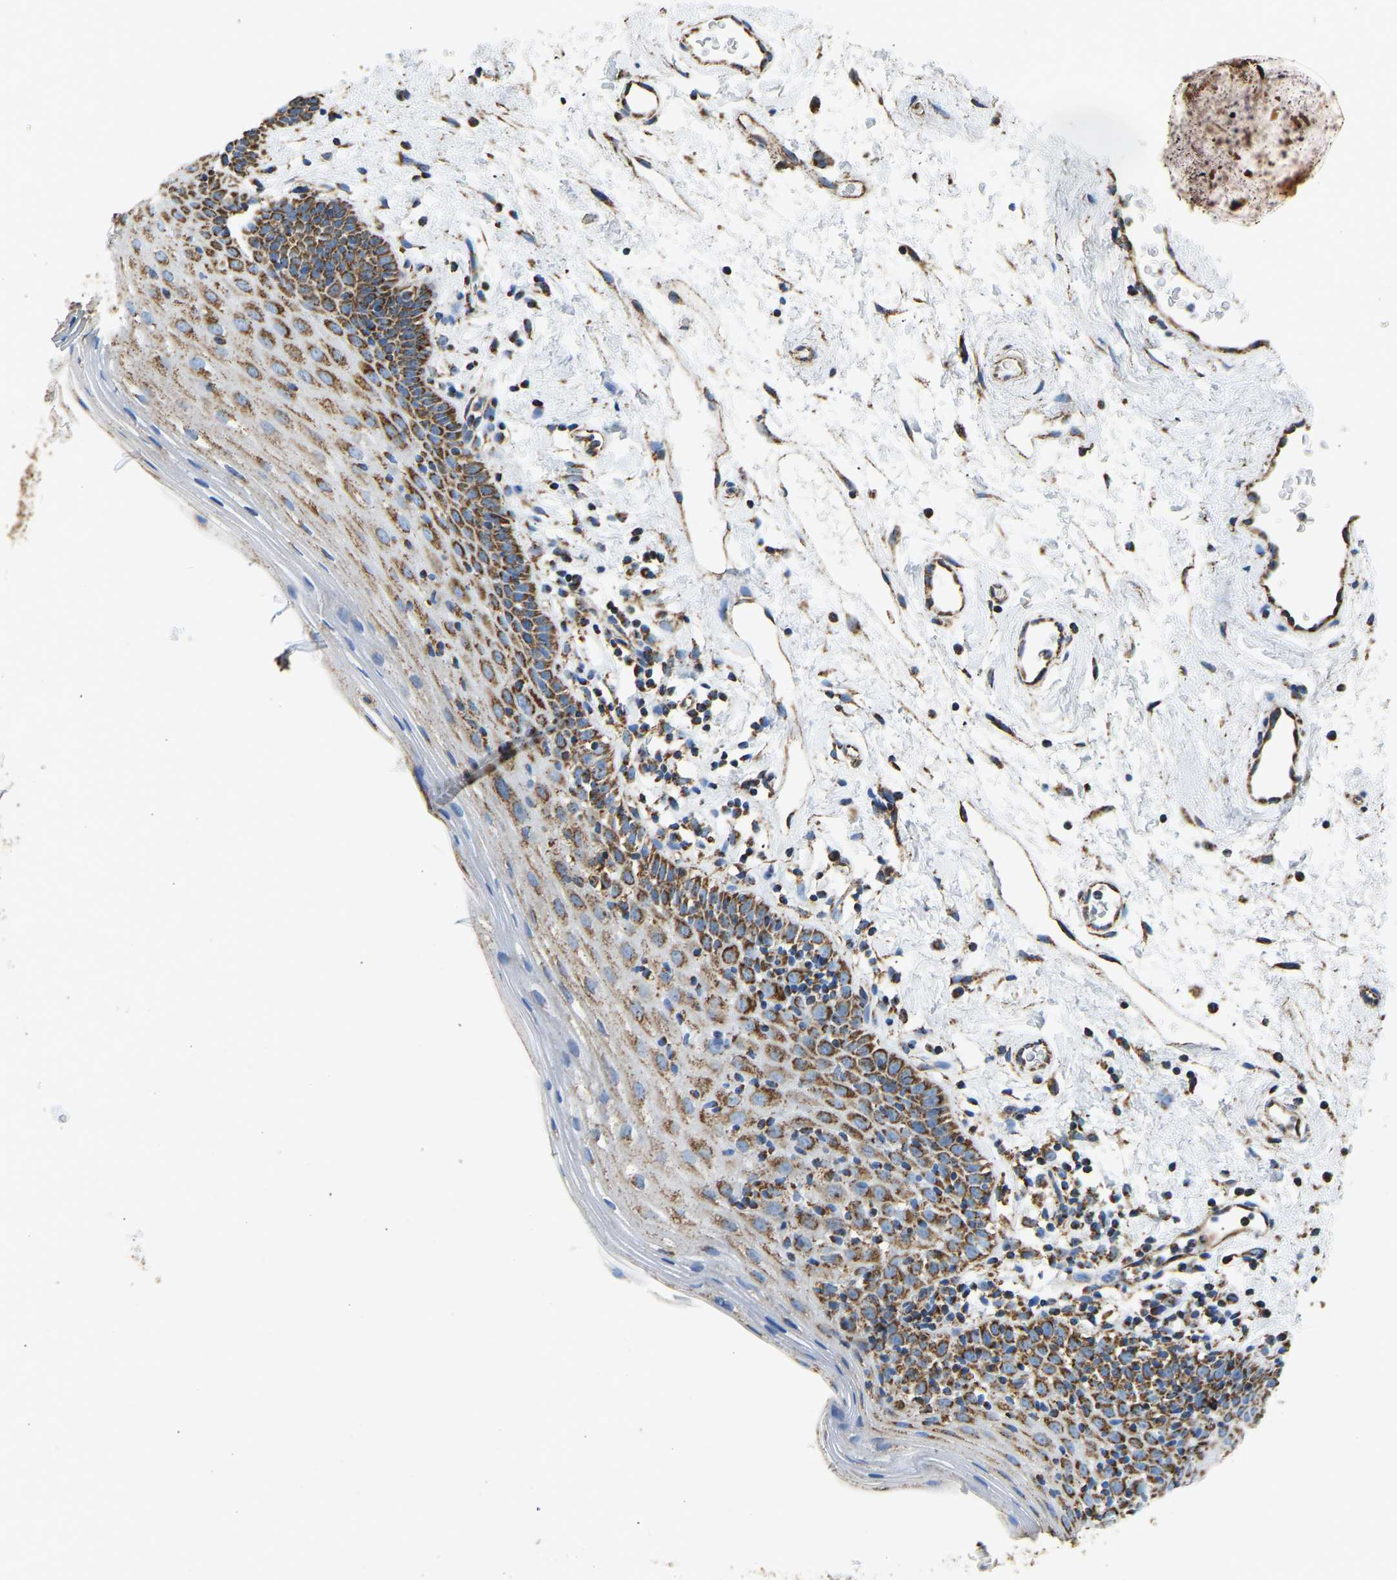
{"staining": {"intensity": "moderate", "quantity": ">75%", "location": "cytoplasmic/membranous"}, "tissue": "oral mucosa", "cell_type": "Squamous epithelial cells", "image_type": "normal", "snomed": [{"axis": "morphology", "description": "Normal tissue, NOS"}, {"axis": "topography", "description": "Oral tissue"}], "caption": "The micrograph displays immunohistochemical staining of benign oral mucosa. There is moderate cytoplasmic/membranous staining is appreciated in approximately >75% of squamous epithelial cells. The protein of interest is stained brown, and the nuclei are stained in blue (DAB IHC with brightfield microscopy, high magnification).", "gene": "IRX6", "patient": {"sex": "male", "age": 66}}